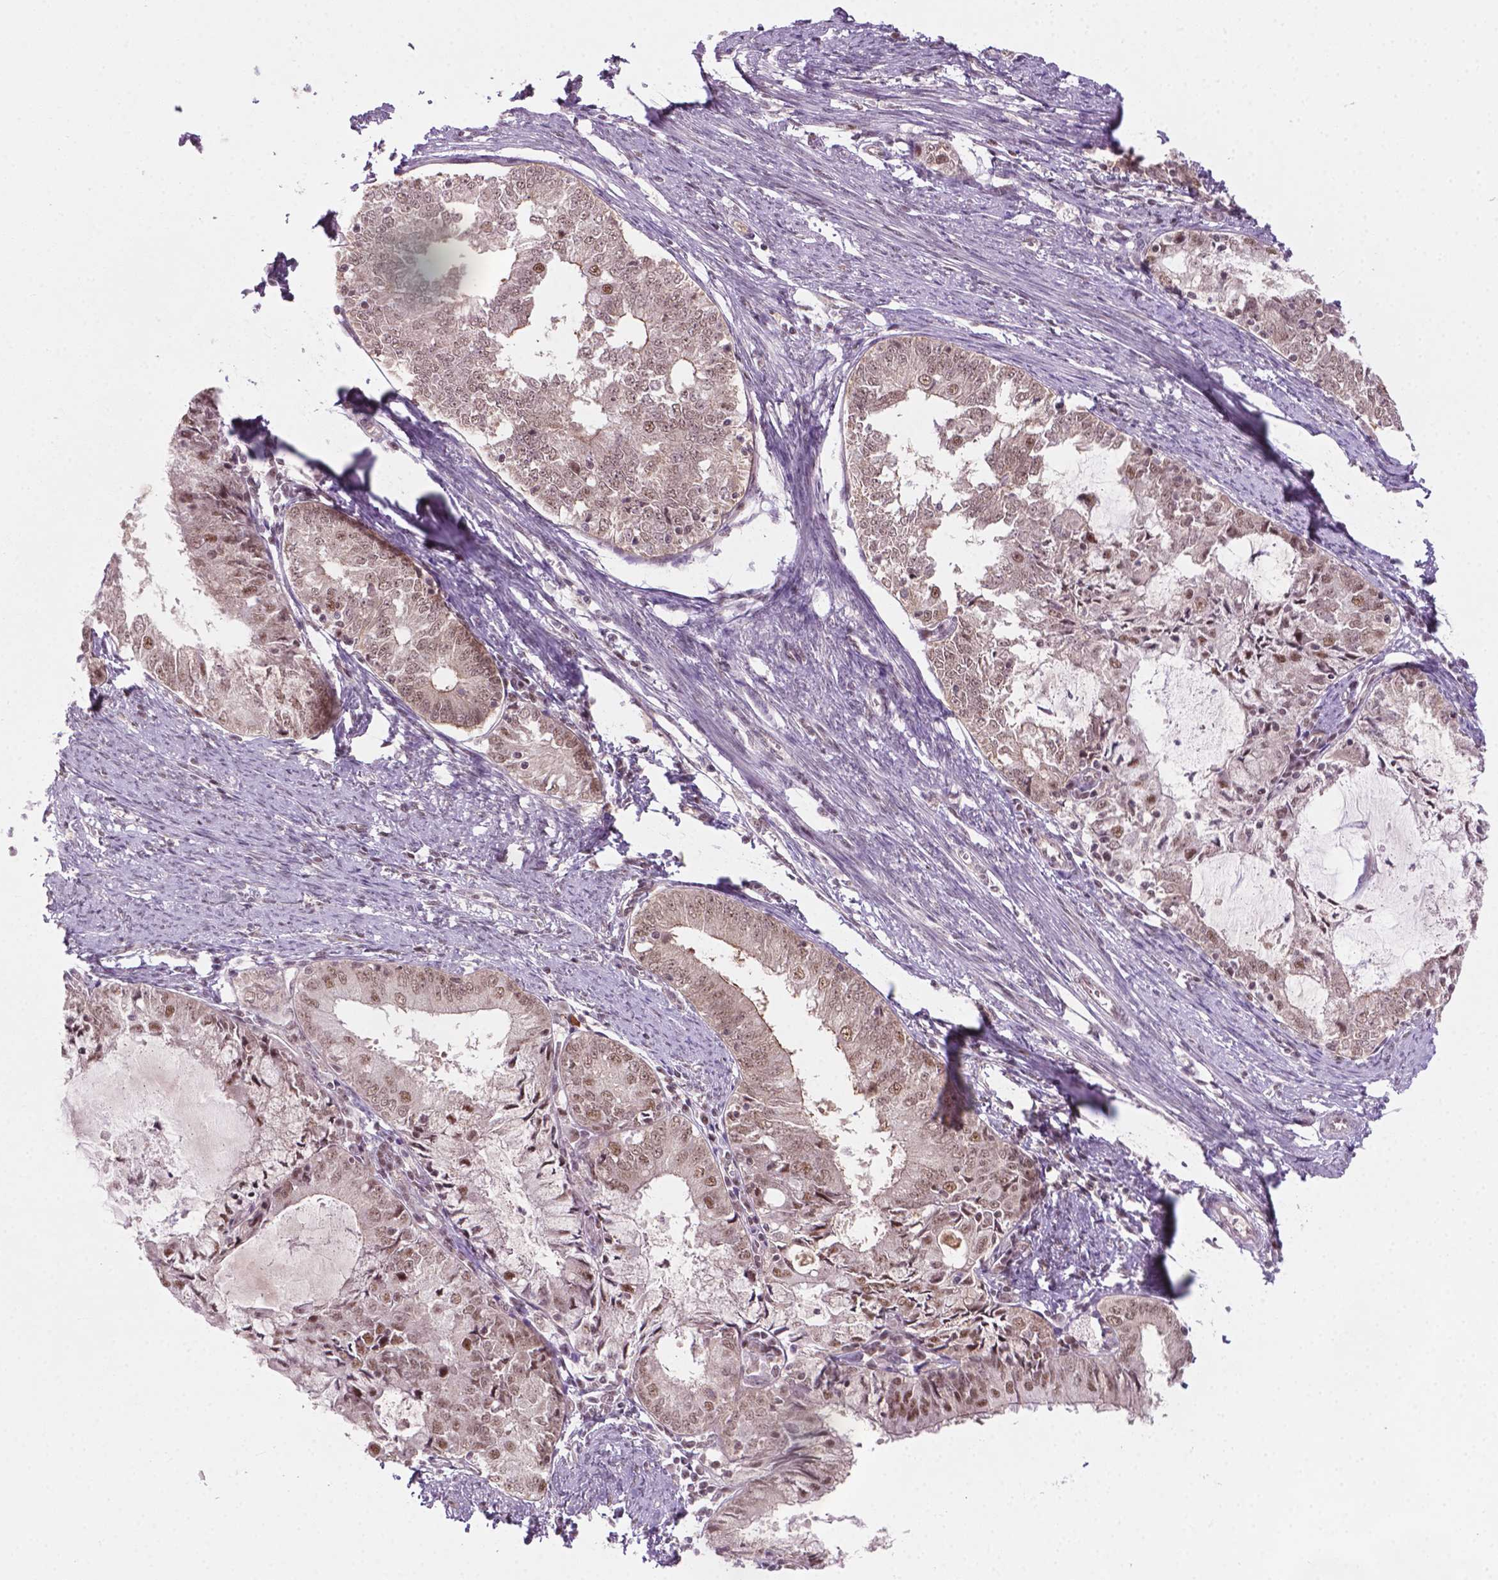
{"staining": {"intensity": "weak", "quantity": ">75%", "location": "nuclear"}, "tissue": "endometrial cancer", "cell_type": "Tumor cells", "image_type": "cancer", "snomed": [{"axis": "morphology", "description": "Adenocarcinoma, NOS"}, {"axis": "topography", "description": "Endometrium"}], "caption": "Immunohistochemistry (IHC) (DAB) staining of human endometrial adenocarcinoma displays weak nuclear protein expression in approximately >75% of tumor cells.", "gene": "PHAX", "patient": {"sex": "female", "age": 57}}